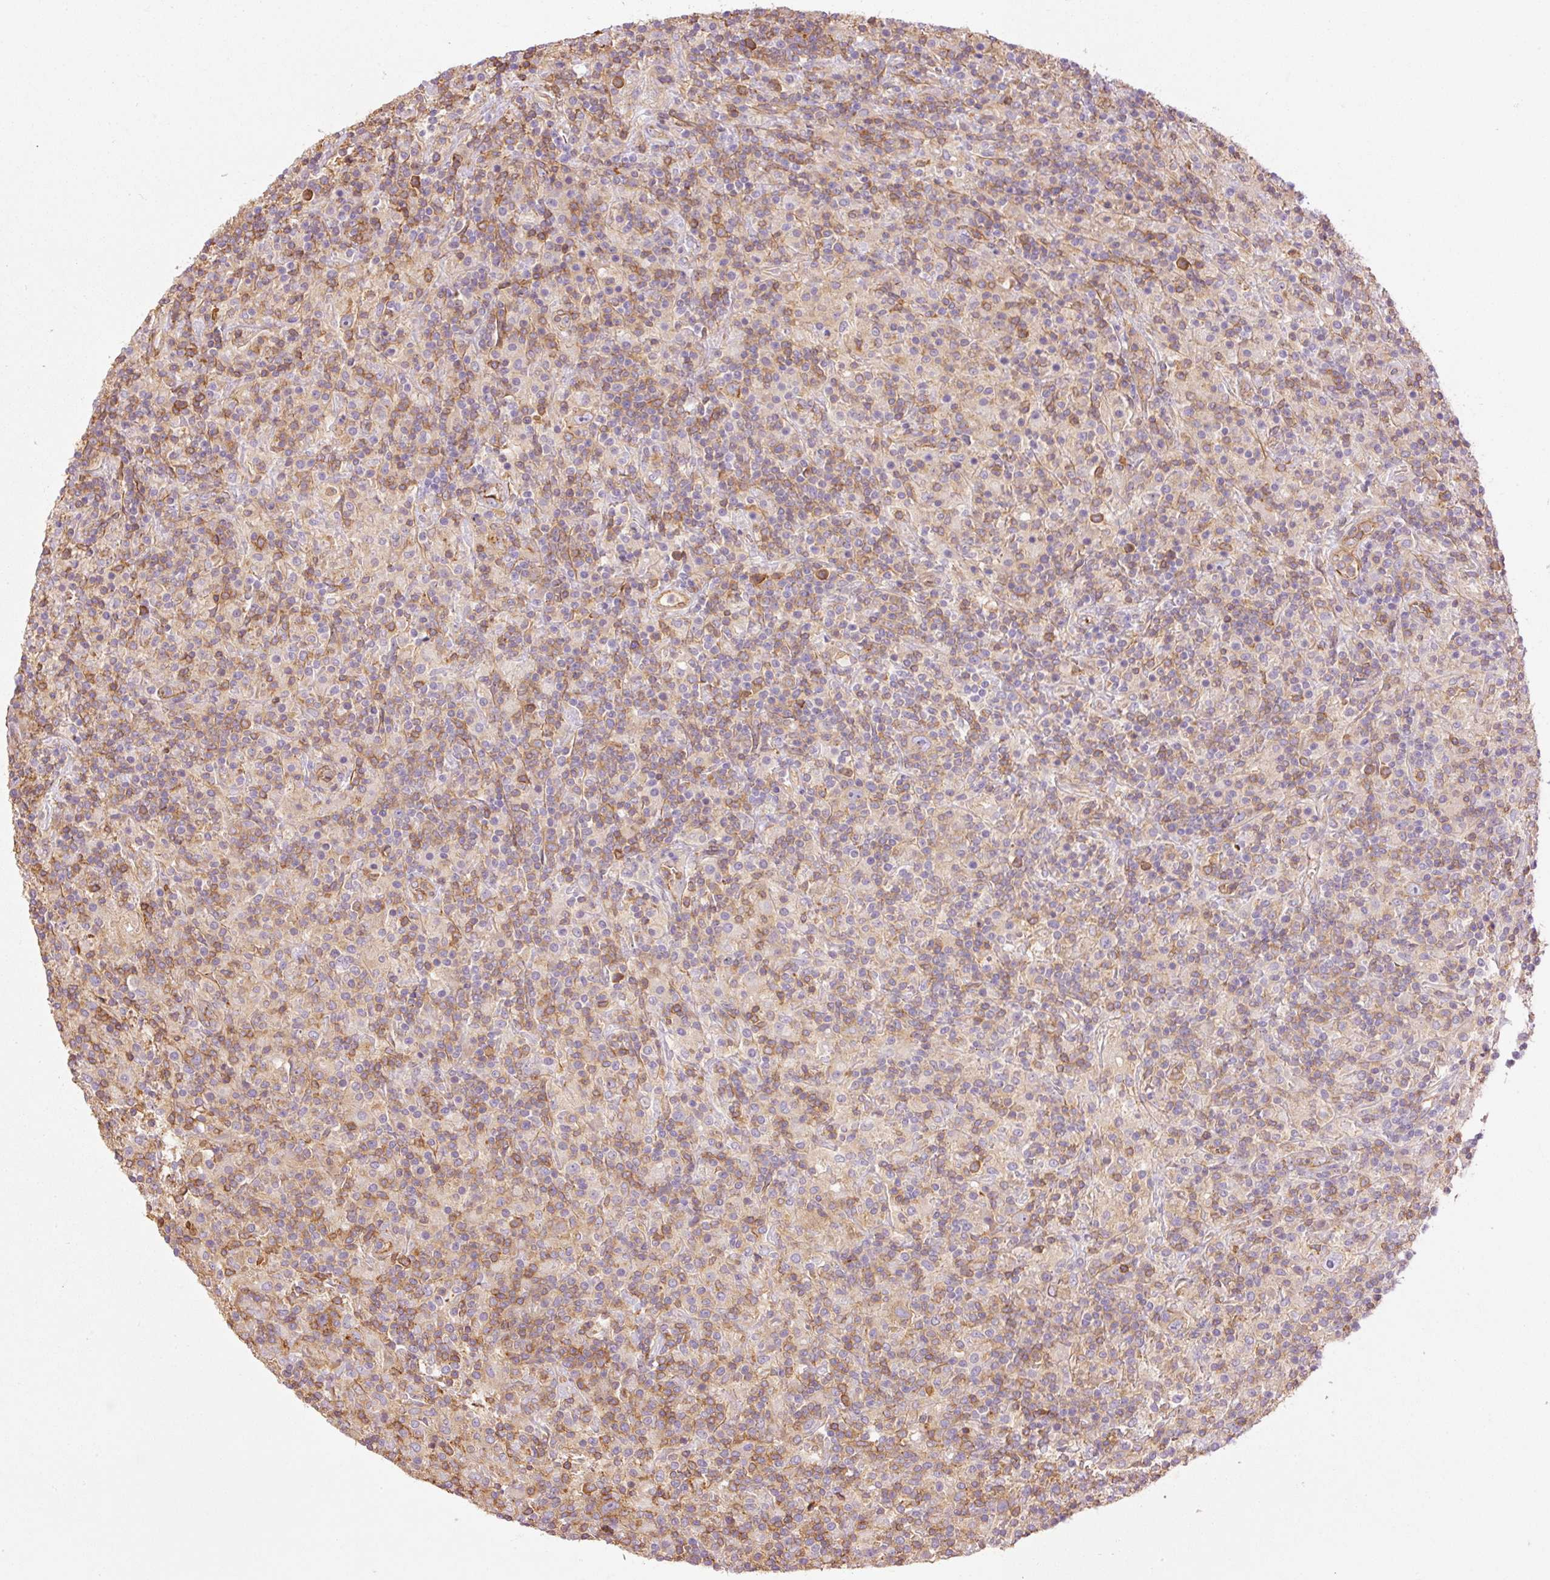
{"staining": {"intensity": "negative", "quantity": "none", "location": "none"}, "tissue": "lymphoma", "cell_type": "Tumor cells", "image_type": "cancer", "snomed": [{"axis": "morphology", "description": "Hodgkin's disease, NOS"}, {"axis": "topography", "description": "Lymph node"}], "caption": "Protein analysis of Hodgkin's disease reveals no significant expression in tumor cells.", "gene": "PPP1R1B", "patient": {"sex": "male", "age": 70}}